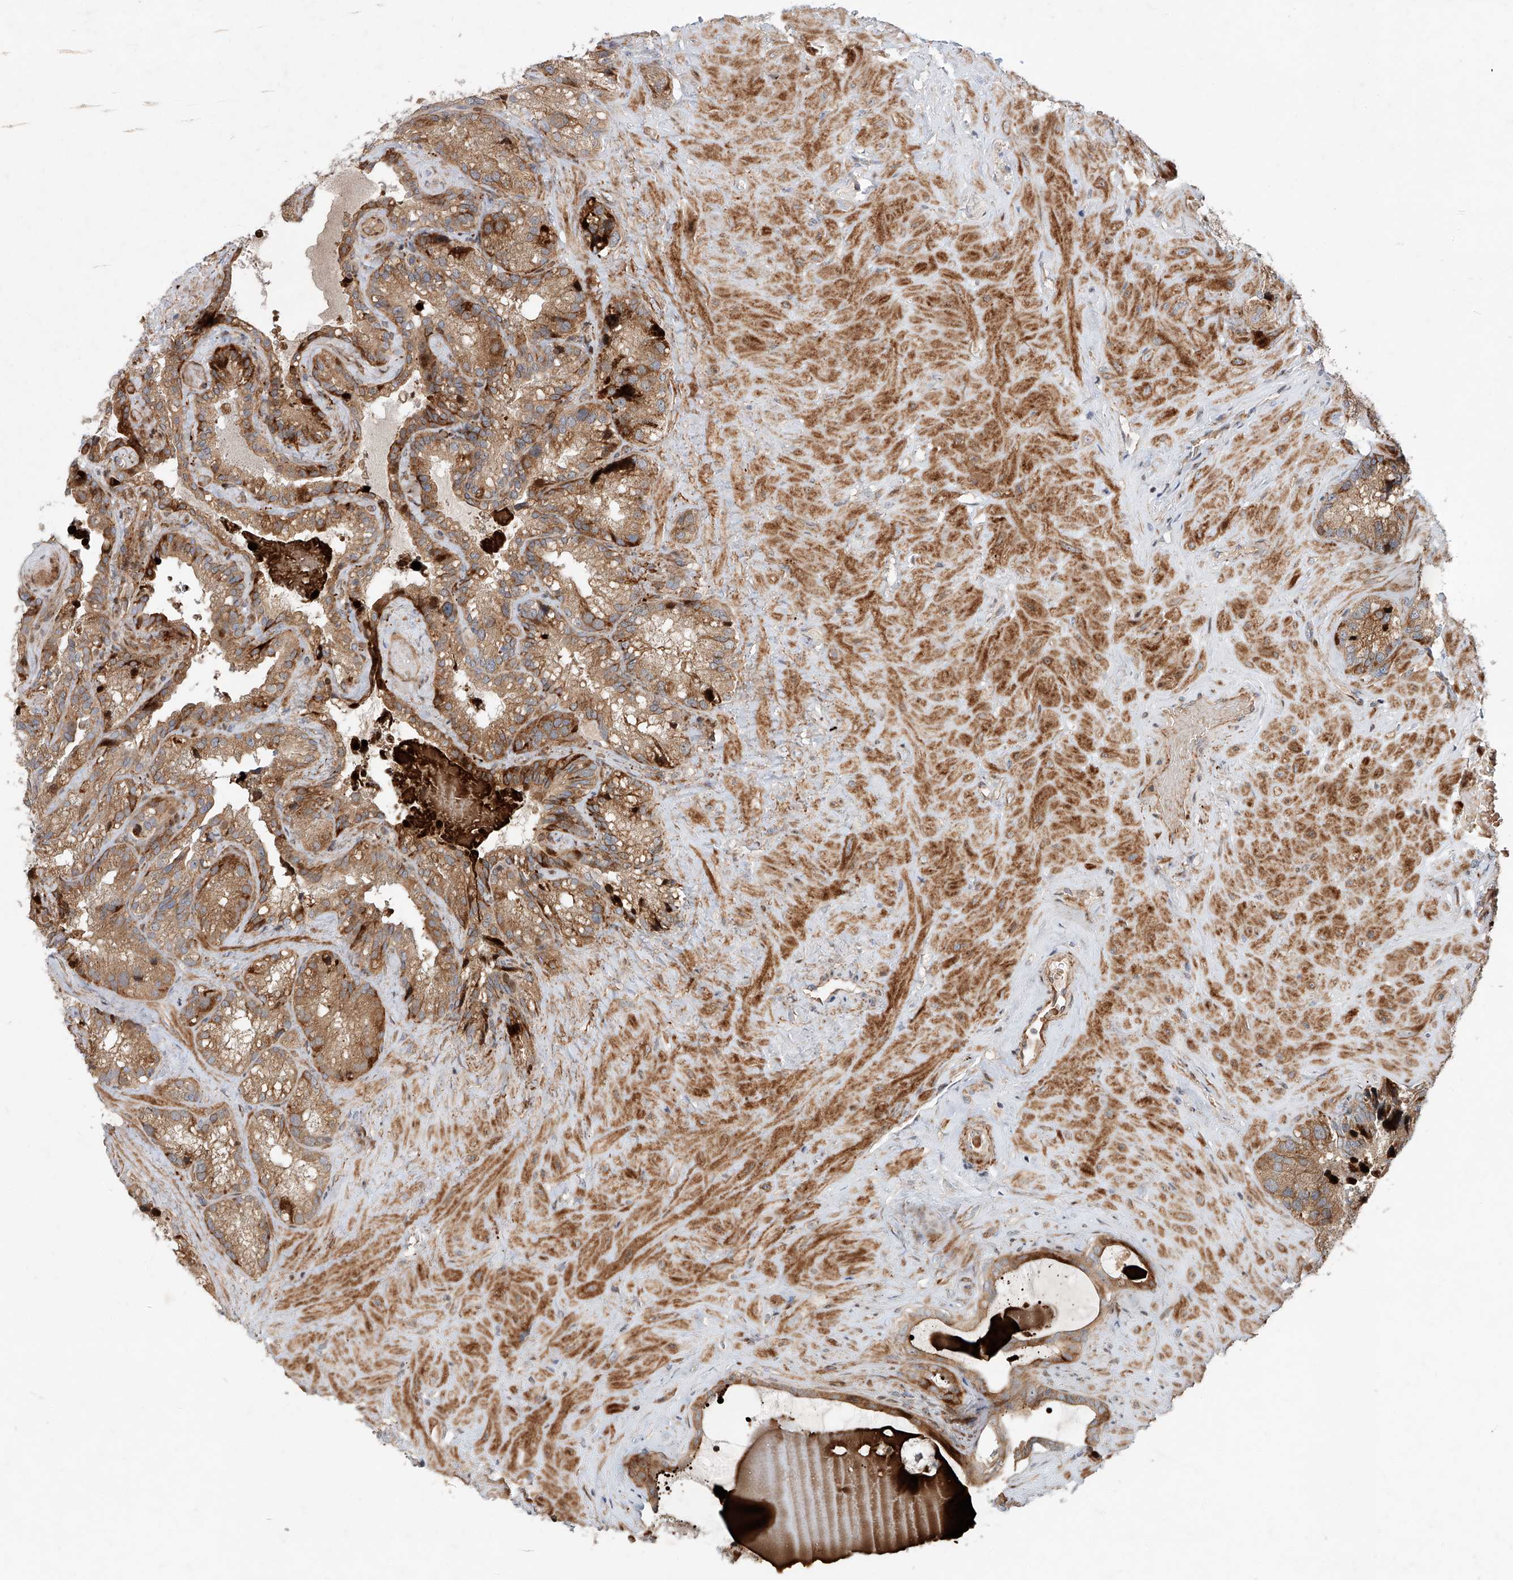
{"staining": {"intensity": "moderate", "quantity": ">75%", "location": "cytoplasmic/membranous"}, "tissue": "seminal vesicle", "cell_type": "Glandular cells", "image_type": "normal", "snomed": [{"axis": "morphology", "description": "Normal tissue, NOS"}, {"axis": "topography", "description": "Prostate"}, {"axis": "topography", "description": "Seminal veicle"}], "caption": "This is a photomicrograph of immunohistochemistry staining of unremarkable seminal vesicle, which shows moderate expression in the cytoplasmic/membranous of glandular cells.", "gene": "USF3", "patient": {"sex": "male", "age": 68}}